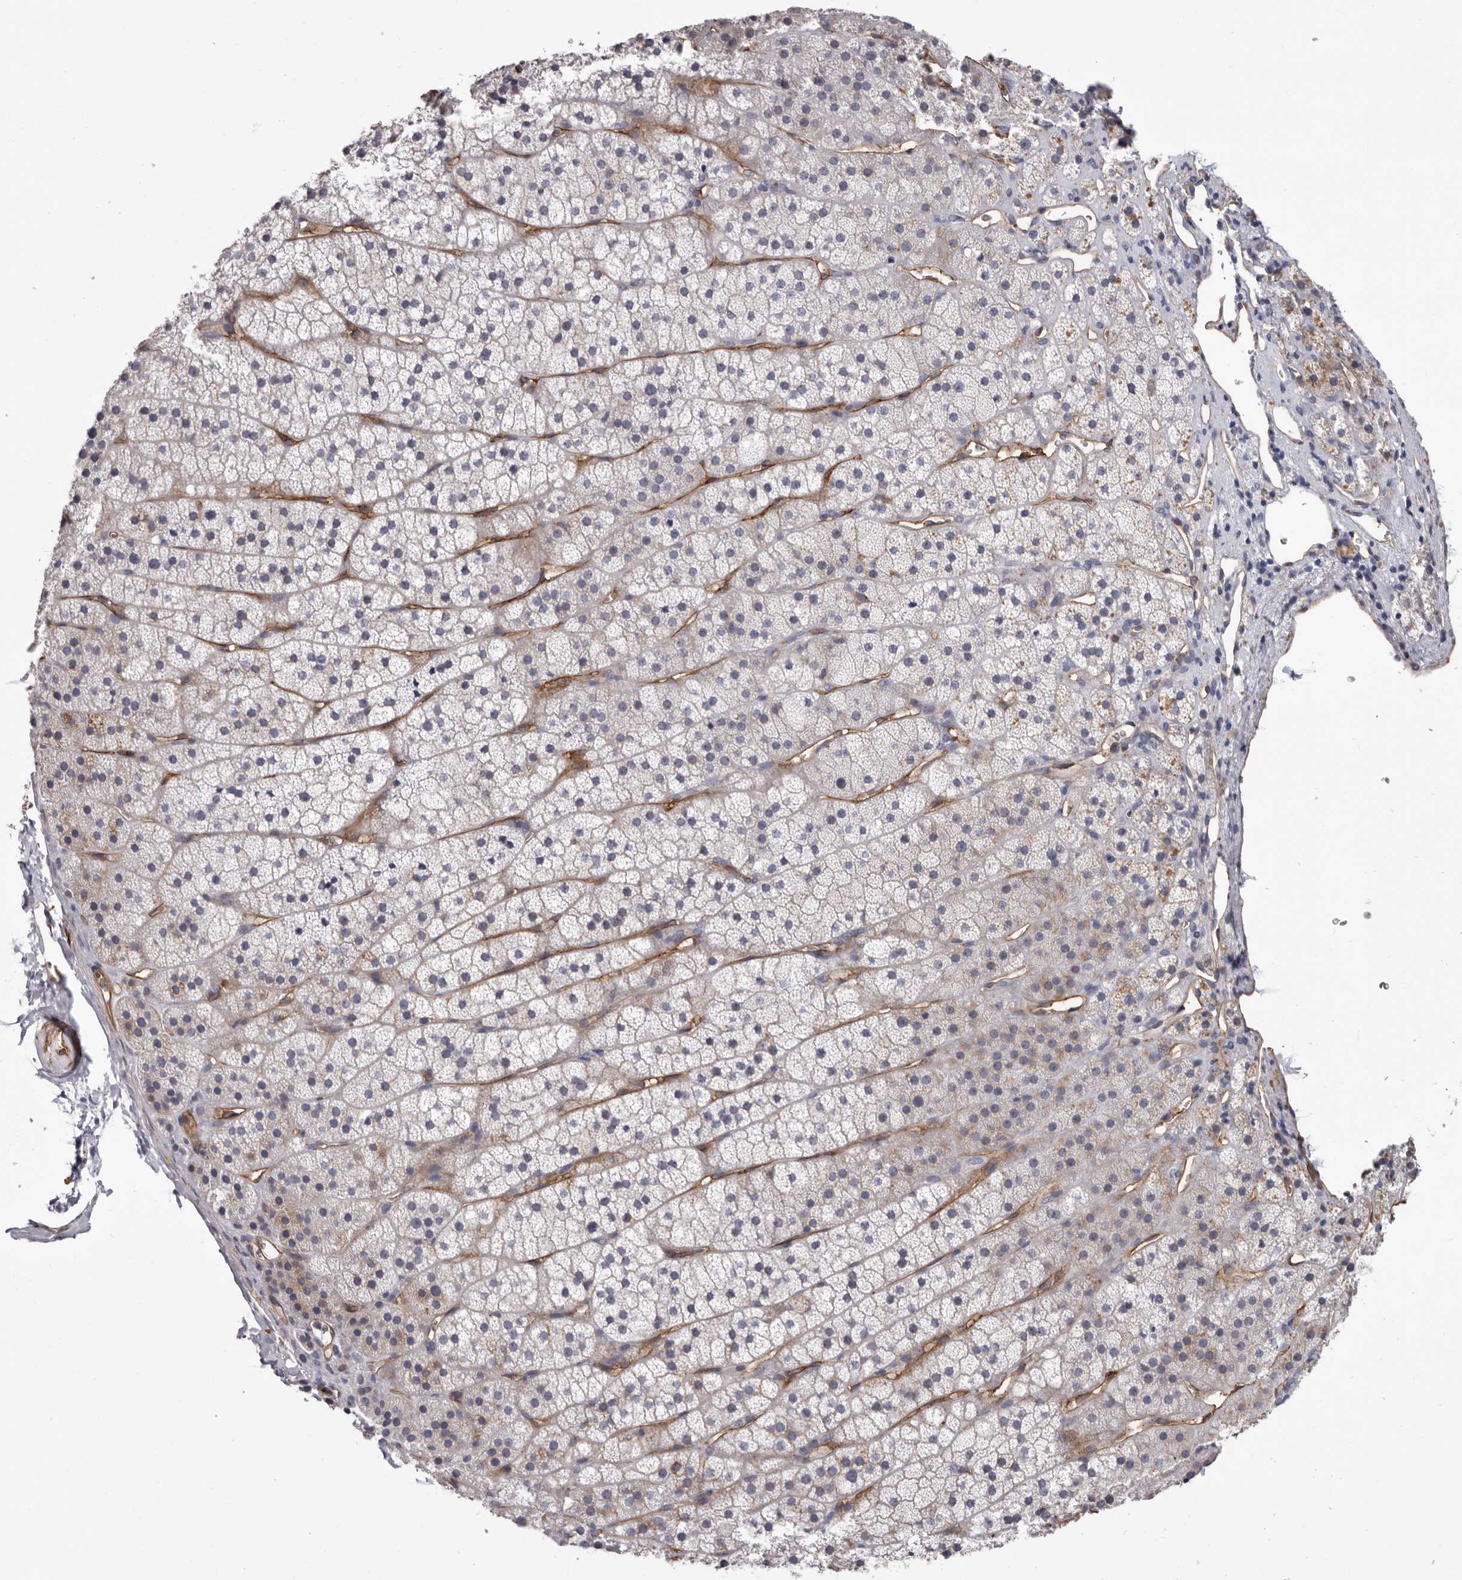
{"staining": {"intensity": "moderate", "quantity": "<25%", "location": "cytoplasmic/membranous"}, "tissue": "adrenal gland", "cell_type": "Glandular cells", "image_type": "normal", "snomed": [{"axis": "morphology", "description": "Normal tissue, NOS"}, {"axis": "topography", "description": "Adrenal gland"}], "caption": "Immunohistochemistry staining of unremarkable adrenal gland, which displays low levels of moderate cytoplasmic/membranous staining in approximately <25% of glandular cells indicating moderate cytoplasmic/membranous protein staining. The staining was performed using DAB (3,3'-diaminobenzidine) (brown) for protein detection and nuclei were counterstained in hematoxylin (blue).", "gene": "ADGRL4", "patient": {"sex": "female", "age": 44}}